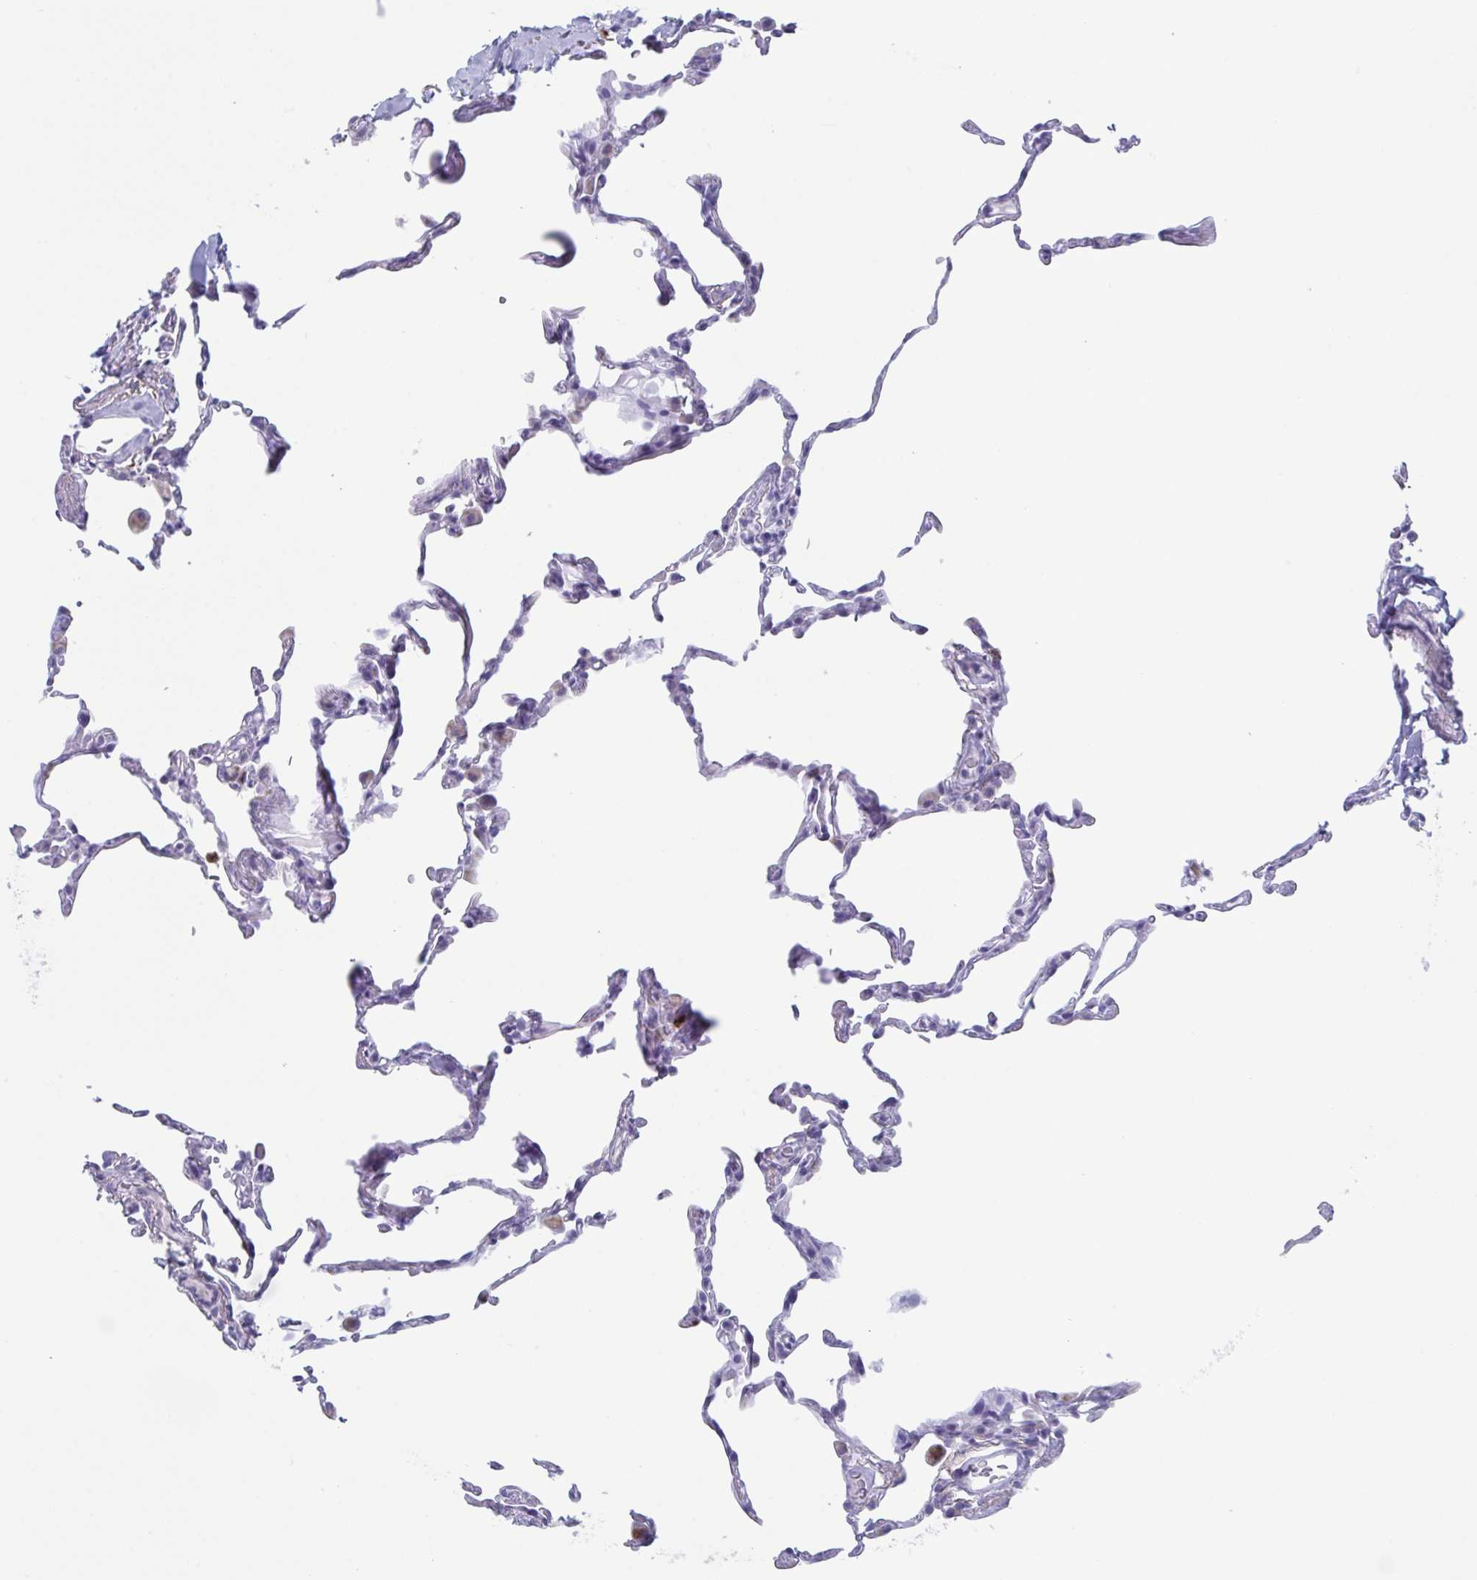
{"staining": {"intensity": "negative", "quantity": "none", "location": "none"}, "tissue": "lung", "cell_type": "Alveolar cells", "image_type": "normal", "snomed": [{"axis": "morphology", "description": "Normal tissue, NOS"}, {"axis": "topography", "description": "Lung"}], "caption": "Human lung stained for a protein using IHC displays no positivity in alveolar cells.", "gene": "CYP4F11", "patient": {"sex": "female", "age": 57}}